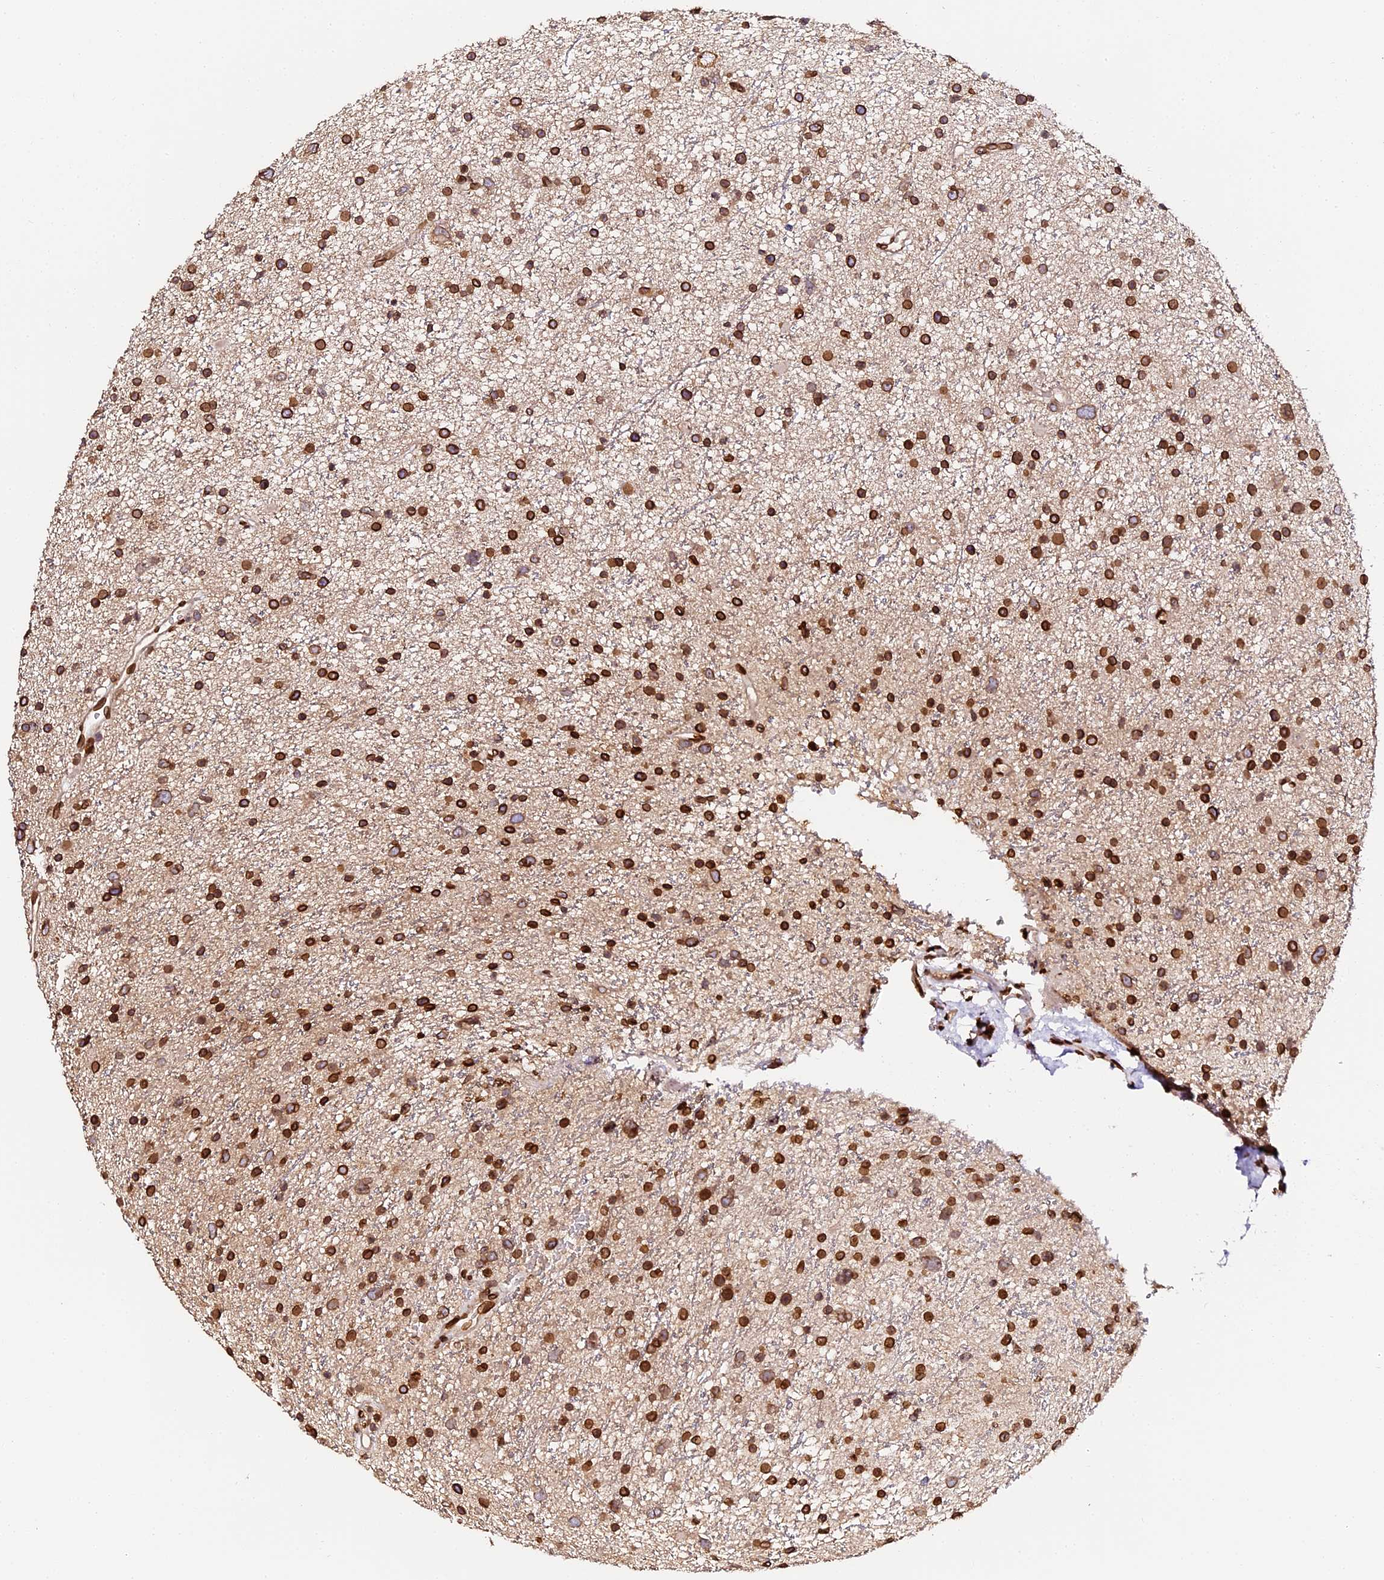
{"staining": {"intensity": "strong", "quantity": ">75%", "location": "cytoplasmic/membranous,nuclear"}, "tissue": "glioma", "cell_type": "Tumor cells", "image_type": "cancer", "snomed": [{"axis": "morphology", "description": "Glioma, malignant, Low grade"}, {"axis": "topography", "description": "Cerebral cortex"}], "caption": "DAB immunohistochemical staining of malignant glioma (low-grade) demonstrates strong cytoplasmic/membranous and nuclear protein expression in about >75% of tumor cells. The staining was performed using DAB (3,3'-diaminobenzidine) to visualize the protein expression in brown, while the nuclei were stained in blue with hematoxylin (Magnification: 20x).", "gene": "ANAPC5", "patient": {"sex": "female", "age": 39}}